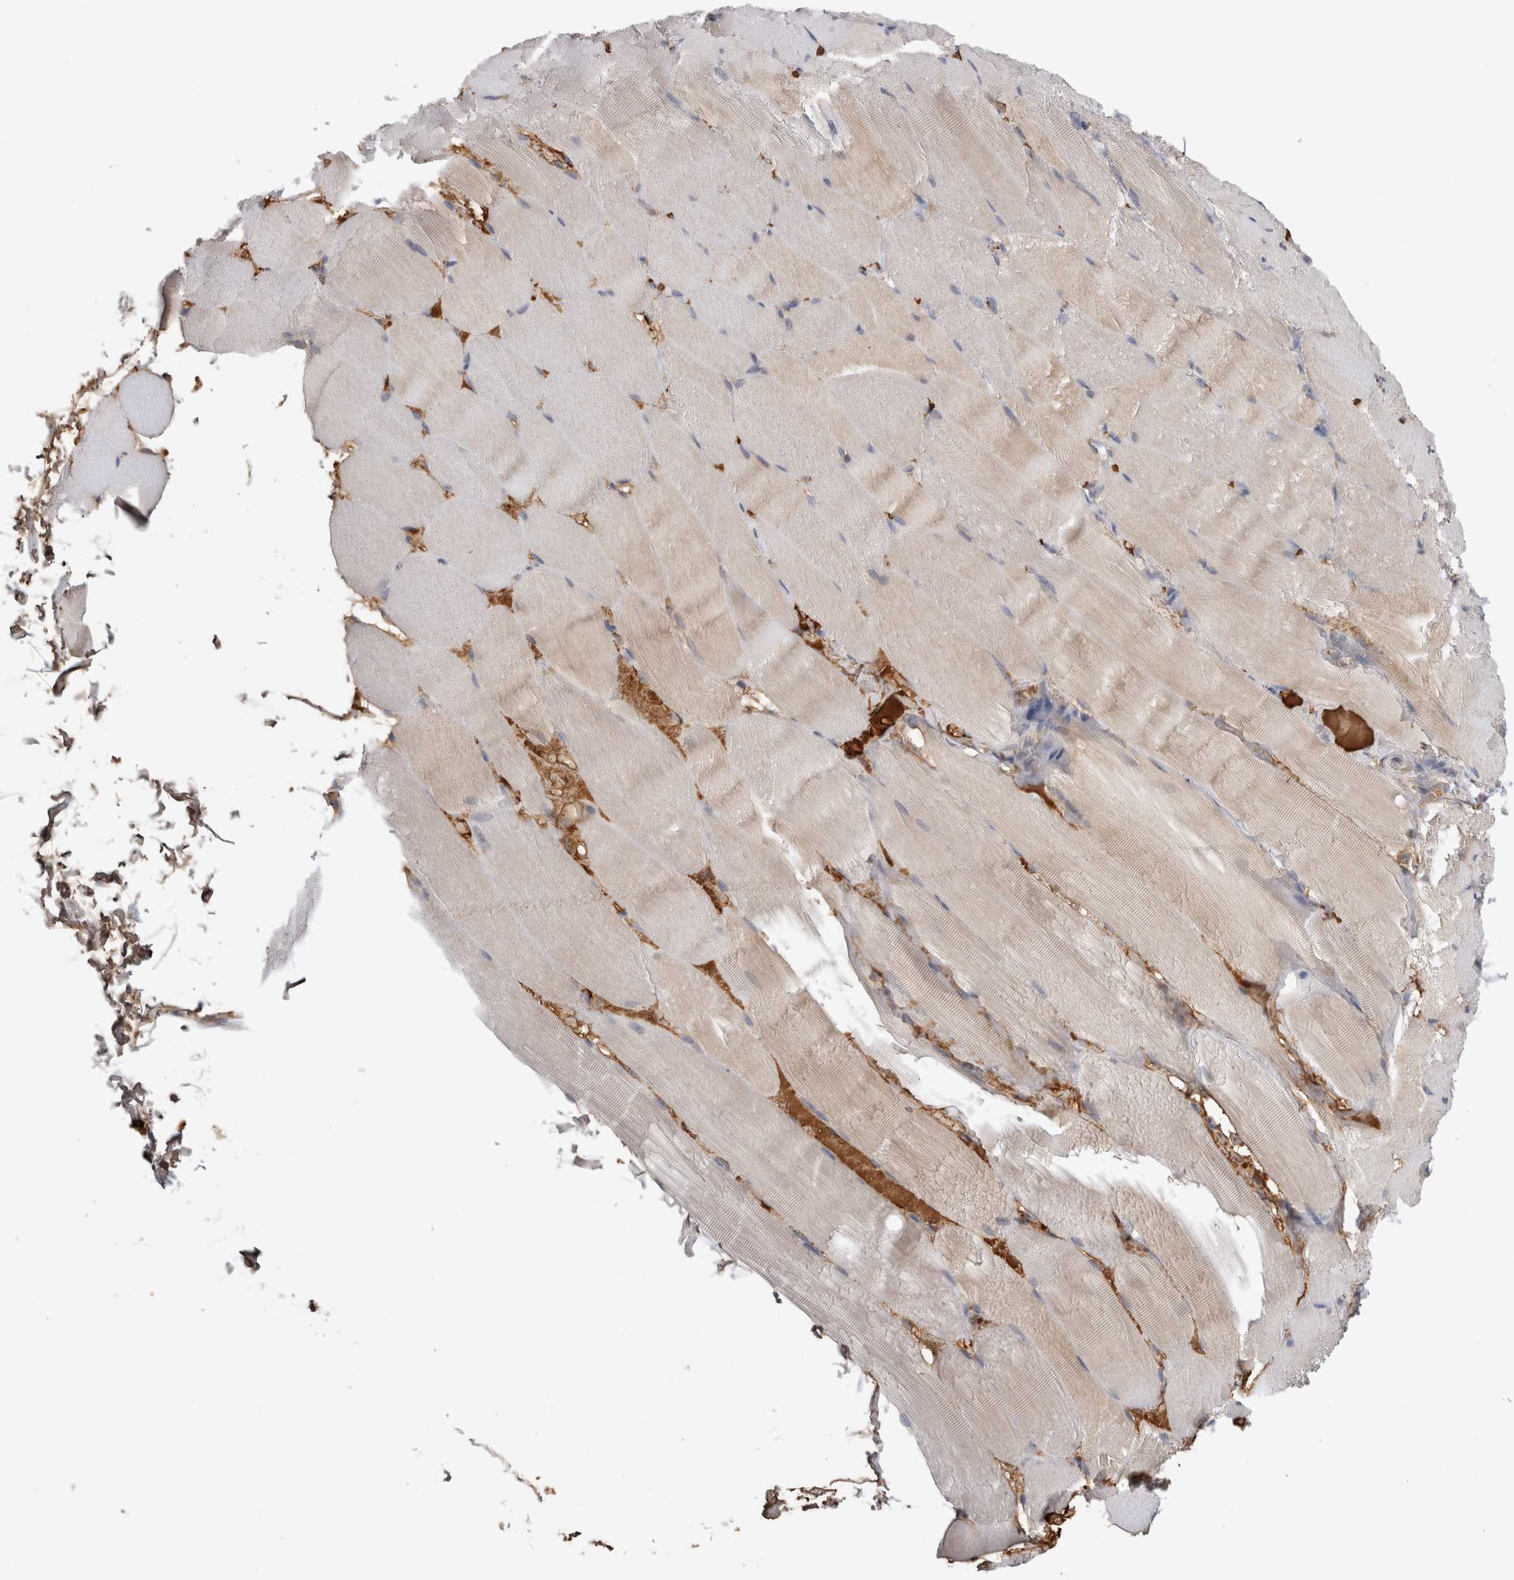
{"staining": {"intensity": "weak", "quantity": "25%-75%", "location": "cytoplasmic/membranous"}, "tissue": "skeletal muscle", "cell_type": "Myocytes", "image_type": "normal", "snomed": [{"axis": "morphology", "description": "Normal tissue, NOS"}, {"axis": "topography", "description": "Skin"}, {"axis": "topography", "description": "Skeletal muscle"}], "caption": "Protein staining of benign skeletal muscle exhibits weak cytoplasmic/membranous positivity in about 25%-75% of myocytes. The staining was performed using DAB (3,3'-diaminobenzidine) to visualize the protein expression in brown, while the nuclei were stained in blue with hematoxylin (Magnification: 20x).", "gene": "TBCE", "patient": {"sex": "male", "age": 83}}